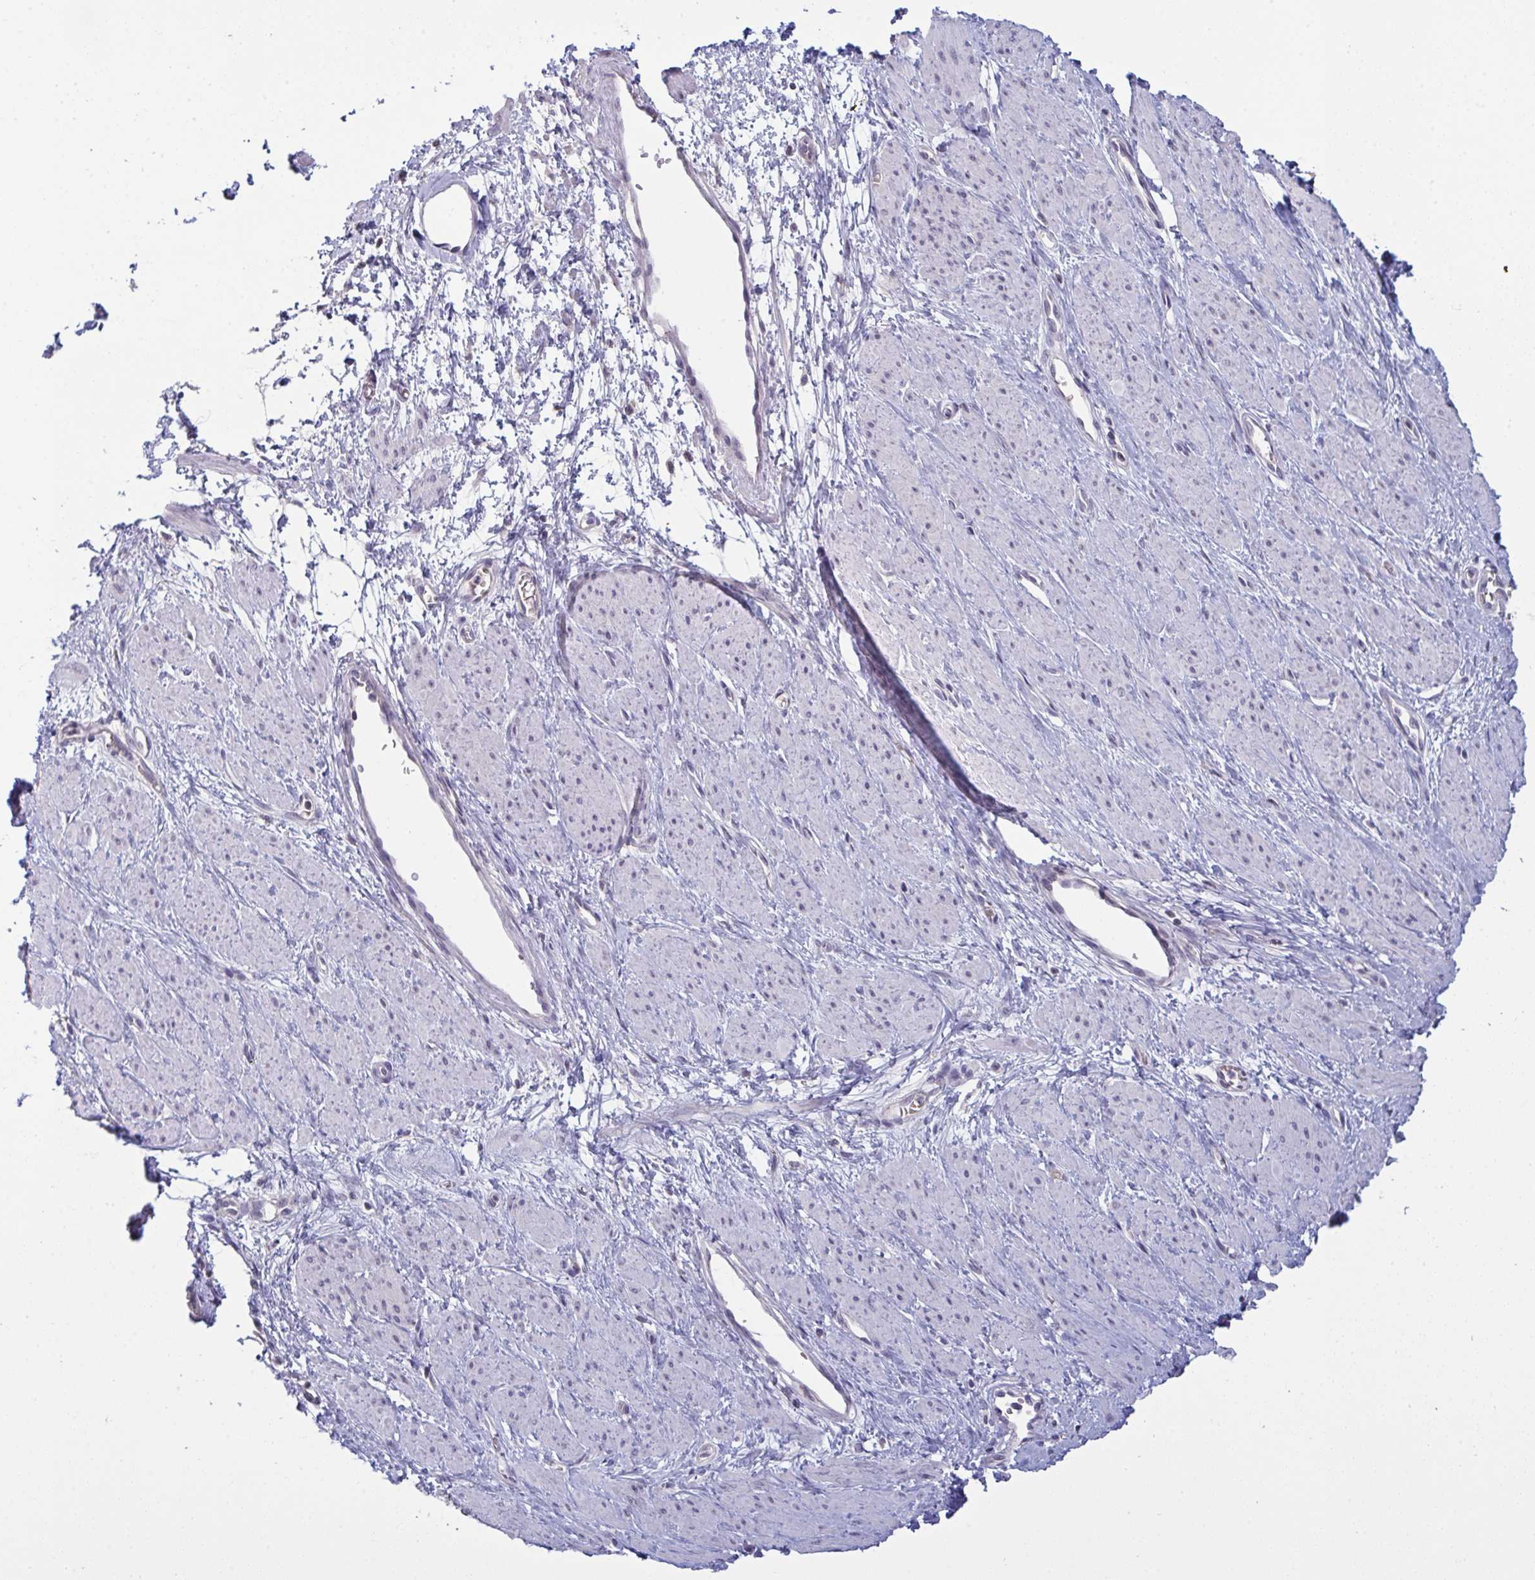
{"staining": {"intensity": "negative", "quantity": "none", "location": "none"}, "tissue": "smooth muscle", "cell_type": "Smooth muscle cells", "image_type": "normal", "snomed": [{"axis": "morphology", "description": "Normal tissue, NOS"}, {"axis": "topography", "description": "Smooth muscle"}, {"axis": "topography", "description": "Uterus"}], "caption": "This micrograph is of unremarkable smooth muscle stained with immunohistochemistry (IHC) to label a protein in brown with the nuclei are counter-stained blue. There is no positivity in smooth muscle cells. (IHC, brightfield microscopy, high magnification).", "gene": "ZNF784", "patient": {"sex": "female", "age": 39}}